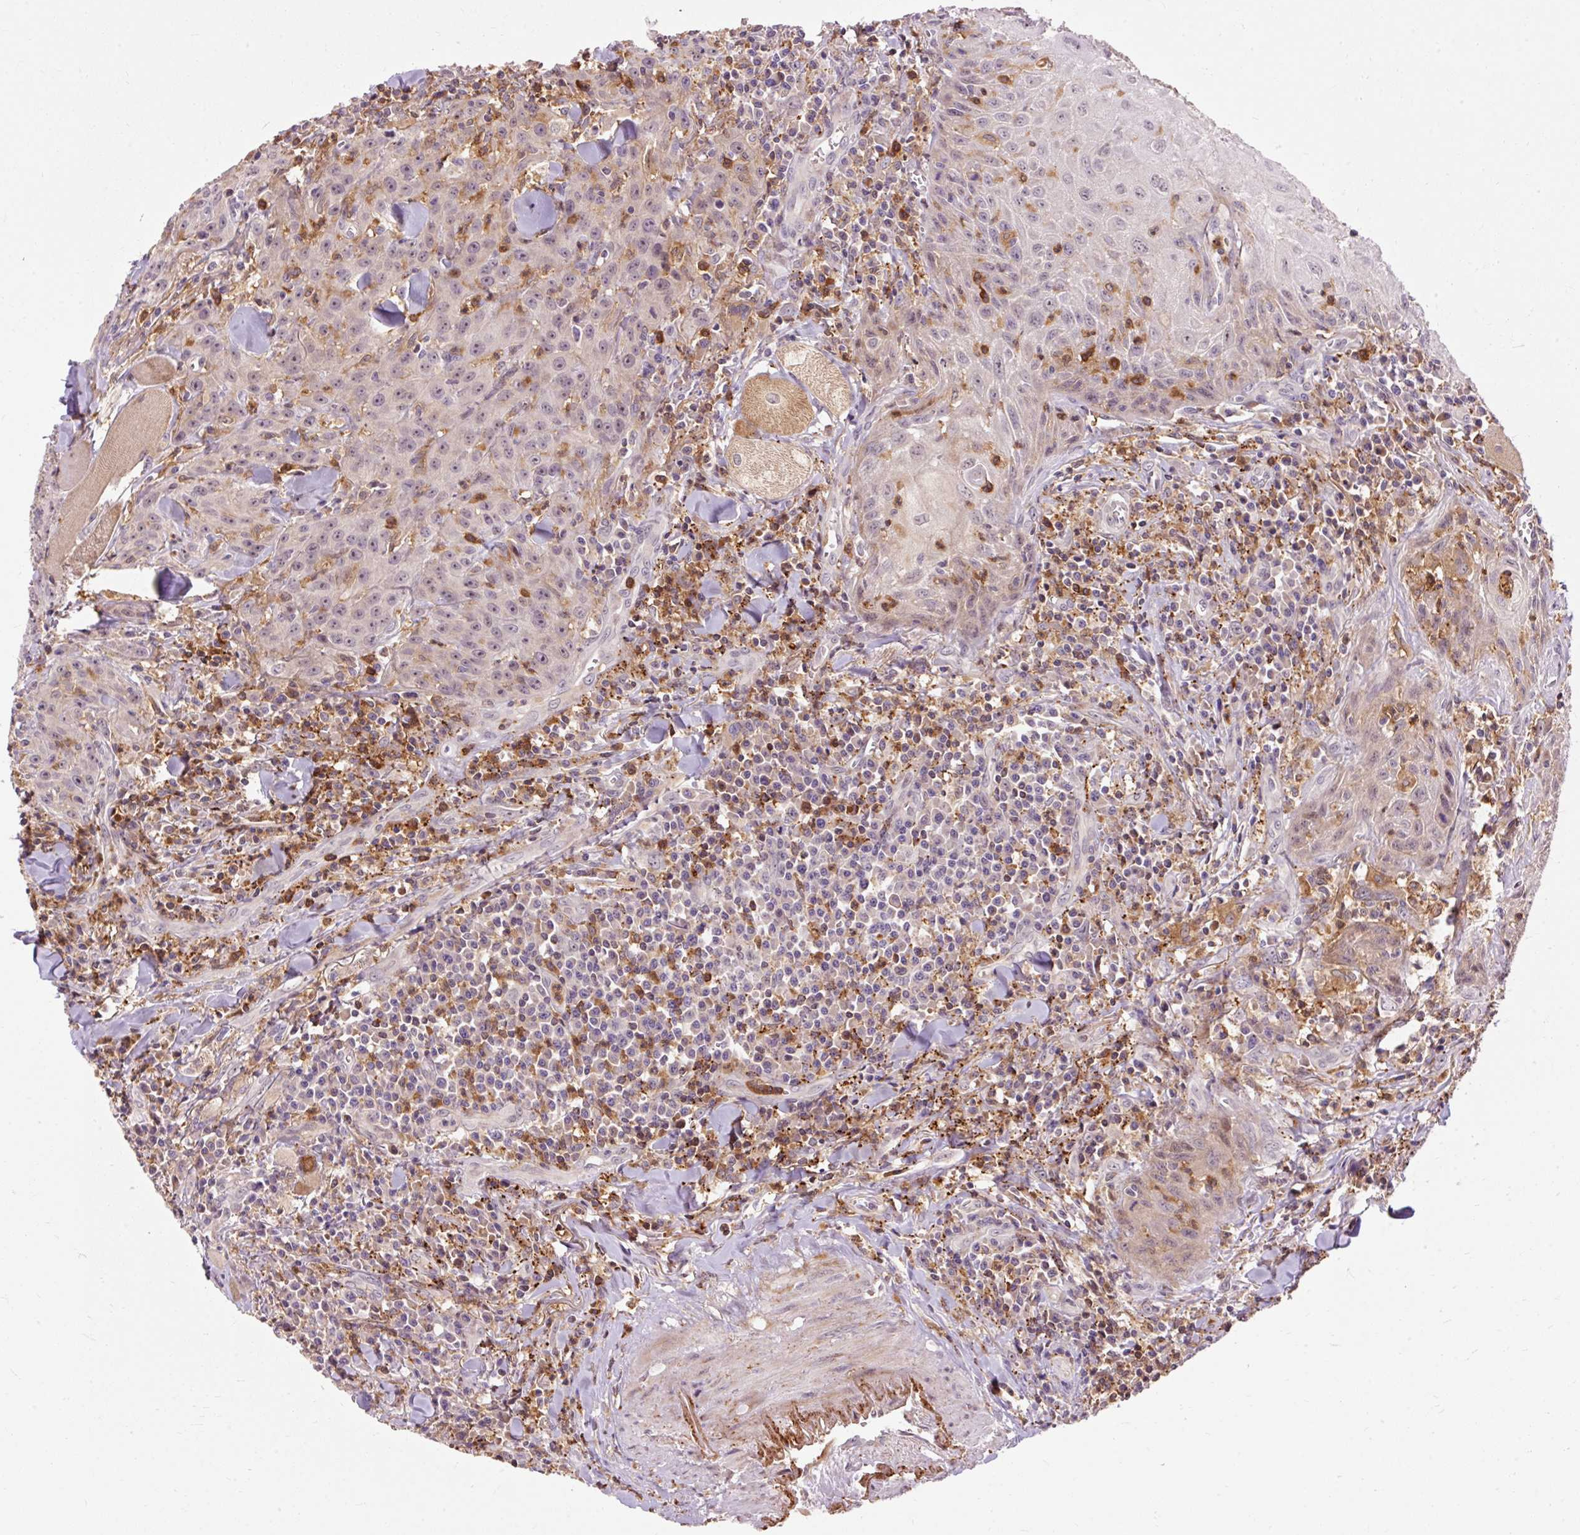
{"staining": {"intensity": "weak", "quantity": "<25%", "location": "cytoplasmic/membranous"}, "tissue": "head and neck cancer", "cell_type": "Tumor cells", "image_type": "cancer", "snomed": [{"axis": "morphology", "description": "Normal tissue, NOS"}, {"axis": "morphology", "description": "Squamous cell carcinoma, NOS"}, {"axis": "topography", "description": "Oral tissue"}, {"axis": "topography", "description": "Head-Neck"}], "caption": "Immunohistochemistry image of head and neck cancer (squamous cell carcinoma) stained for a protein (brown), which demonstrates no positivity in tumor cells.", "gene": "CEBPZ", "patient": {"sex": "female", "age": 70}}